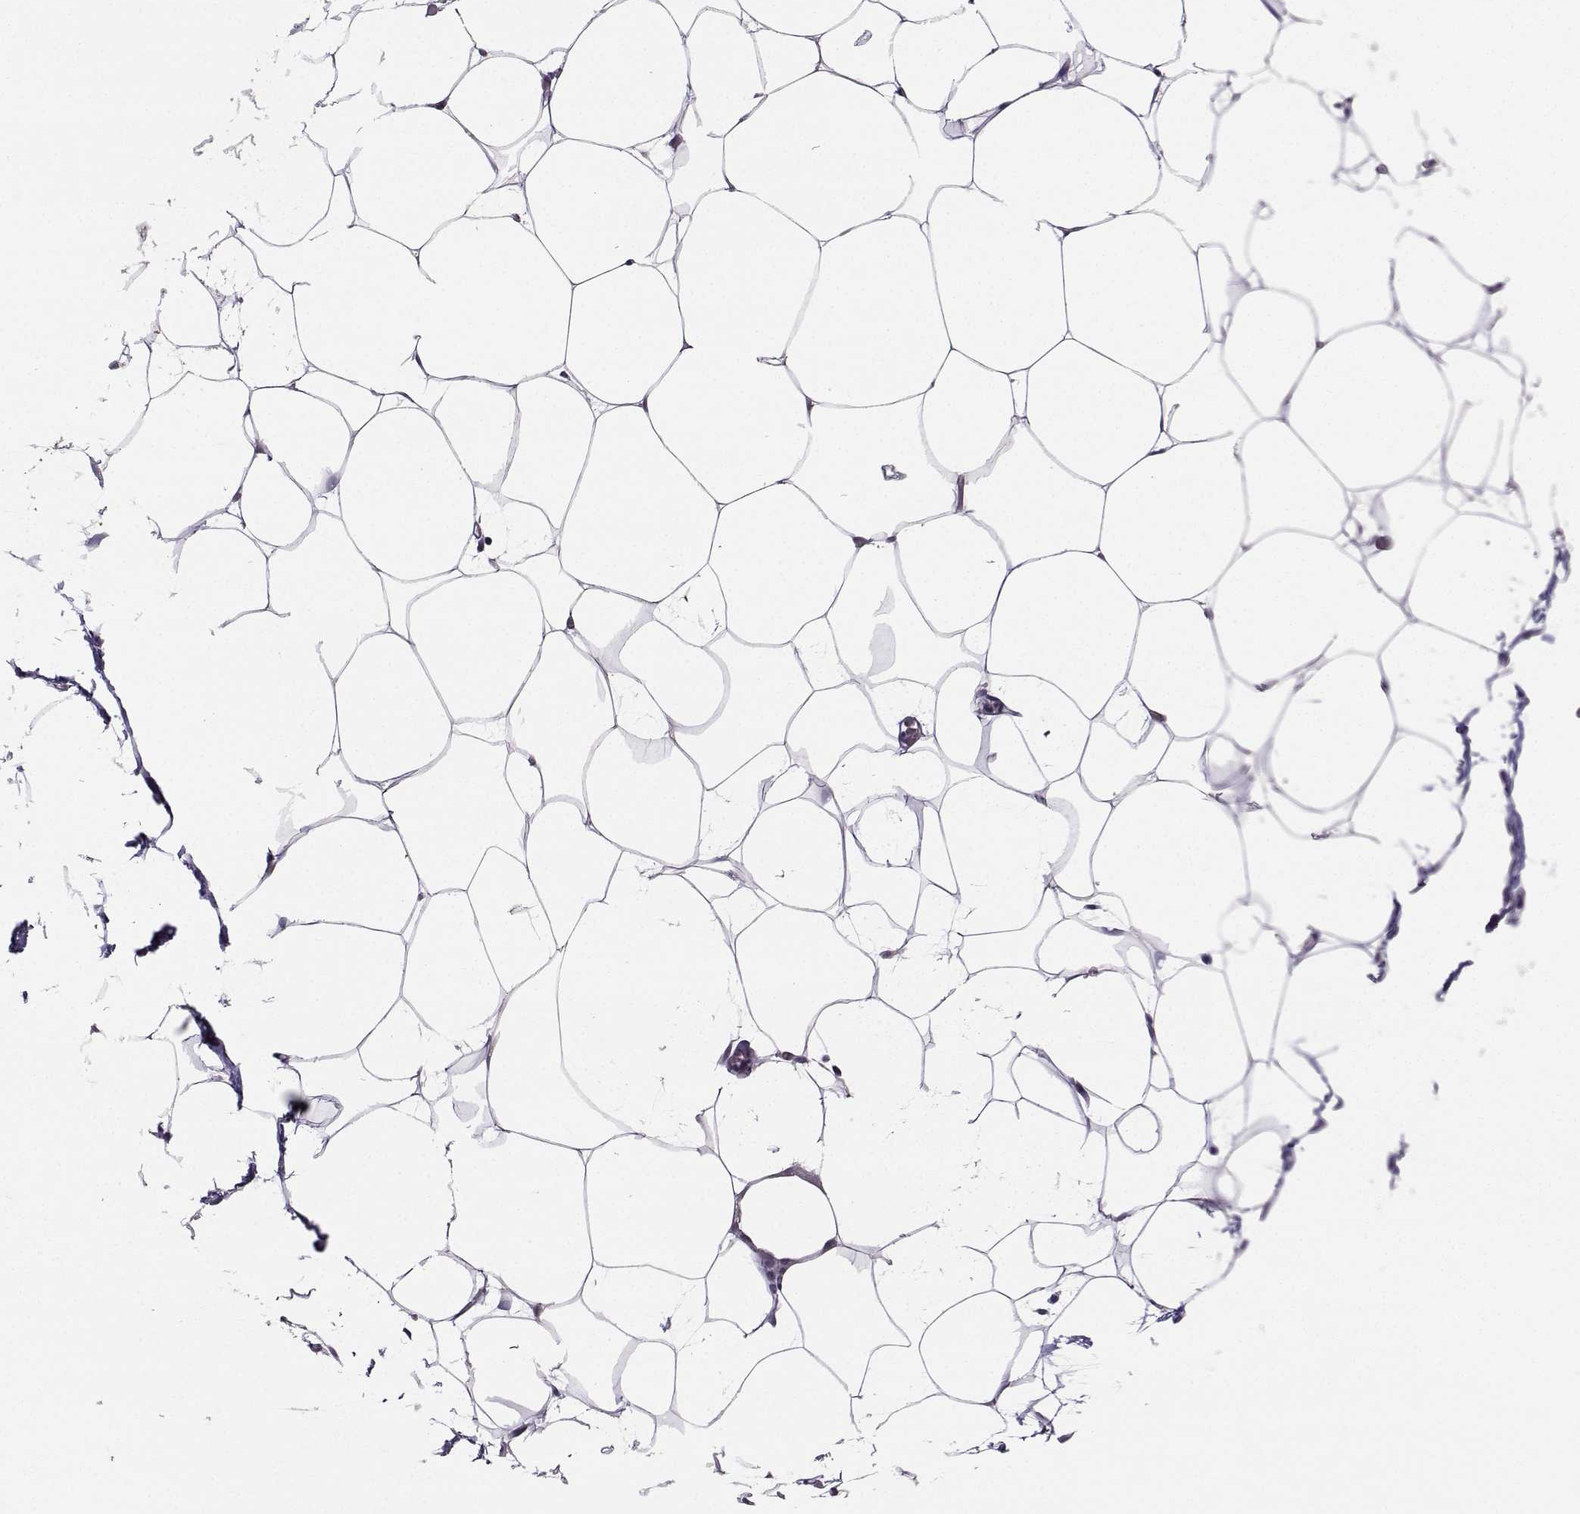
{"staining": {"intensity": "negative", "quantity": "none", "location": "none"}, "tissue": "adipose tissue", "cell_type": "Adipocytes", "image_type": "normal", "snomed": [{"axis": "morphology", "description": "Normal tissue, NOS"}, {"axis": "topography", "description": "Adipose tissue"}], "caption": "IHC micrograph of benign human adipose tissue stained for a protein (brown), which shows no expression in adipocytes. (Immunohistochemistry (ihc), brightfield microscopy, high magnification).", "gene": "CARTPT", "patient": {"sex": "male", "age": 57}}